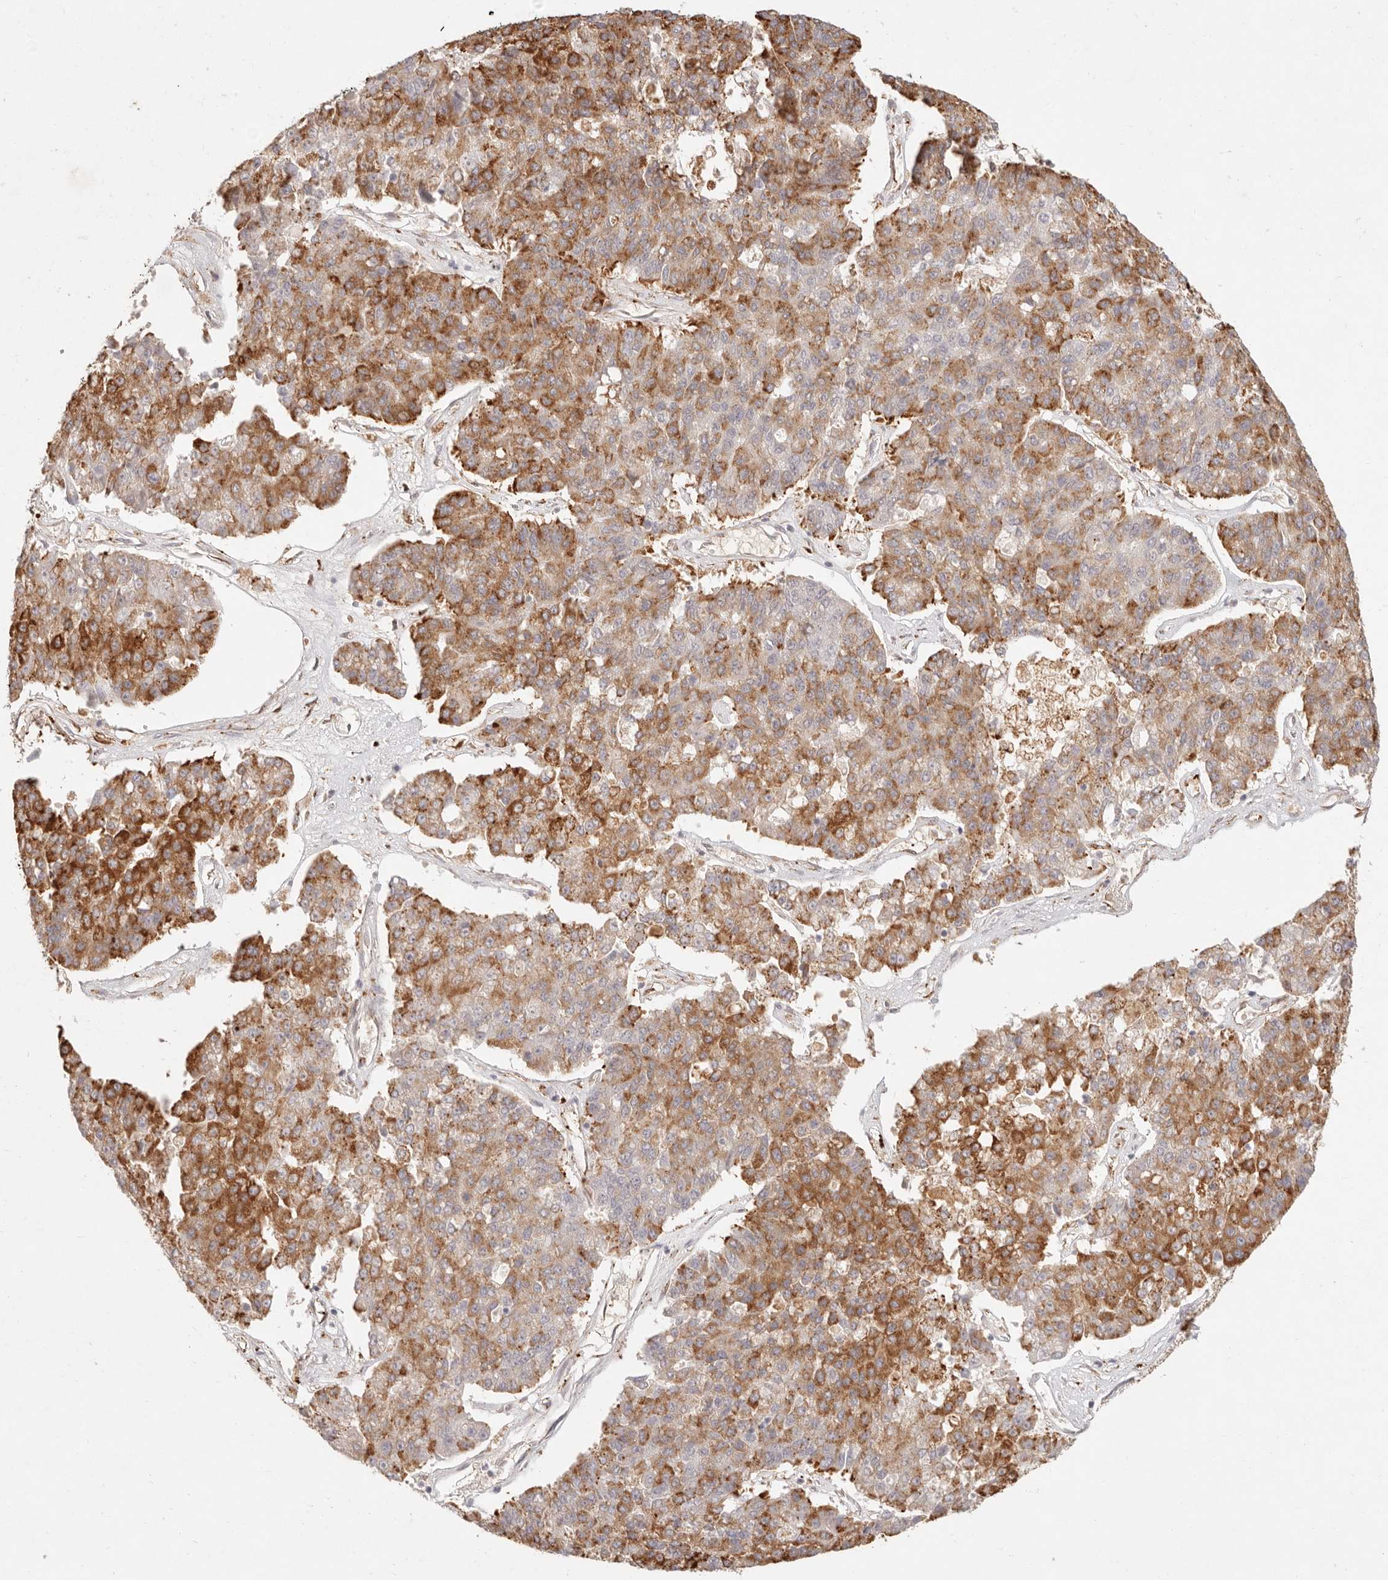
{"staining": {"intensity": "strong", "quantity": "25%-75%", "location": "cytoplasmic/membranous"}, "tissue": "pancreatic cancer", "cell_type": "Tumor cells", "image_type": "cancer", "snomed": [{"axis": "morphology", "description": "Adenocarcinoma, NOS"}, {"axis": "topography", "description": "Pancreas"}], "caption": "Strong cytoplasmic/membranous protein positivity is appreciated in about 25%-75% of tumor cells in pancreatic cancer.", "gene": "C1orf127", "patient": {"sex": "male", "age": 50}}